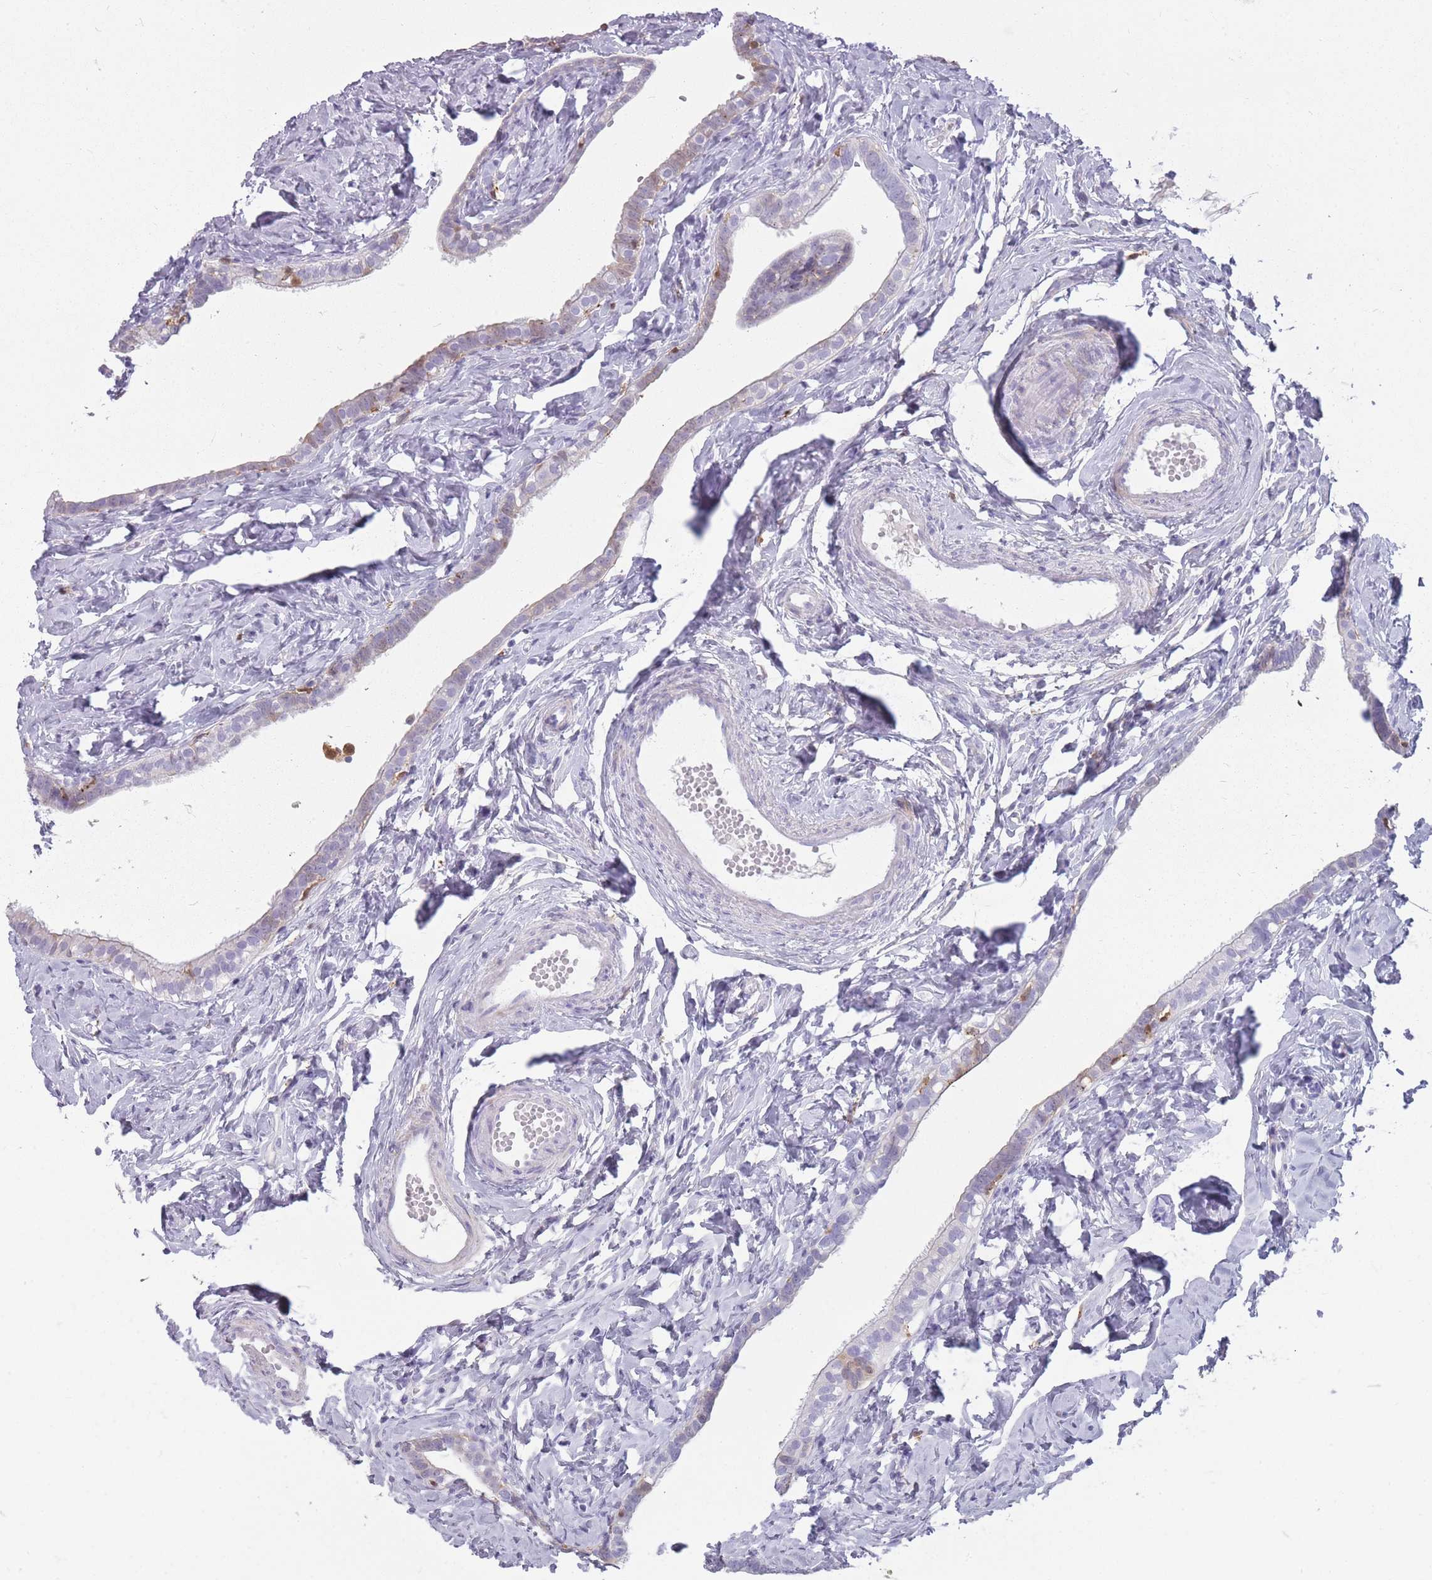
{"staining": {"intensity": "moderate", "quantity": "25%-75%", "location": "cytoplasmic/membranous,nuclear"}, "tissue": "fallopian tube", "cell_type": "Glandular cells", "image_type": "normal", "snomed": [{"axis": "morphology", "description": "Normal tissue, NOS"}, {"axis": "topography", "description": "Fallopian tube"}], "caption": "An immunohistochemistry (IHC) photomicrograph of unremarkable tissue is shown. Protein staining in brown shows moderate cytoplasmic/membranous,nuclear positivity in fallopian tube within glandular cells.", "gene": "LGALS9B", "patient": {"sex": "female", "age": 66}}